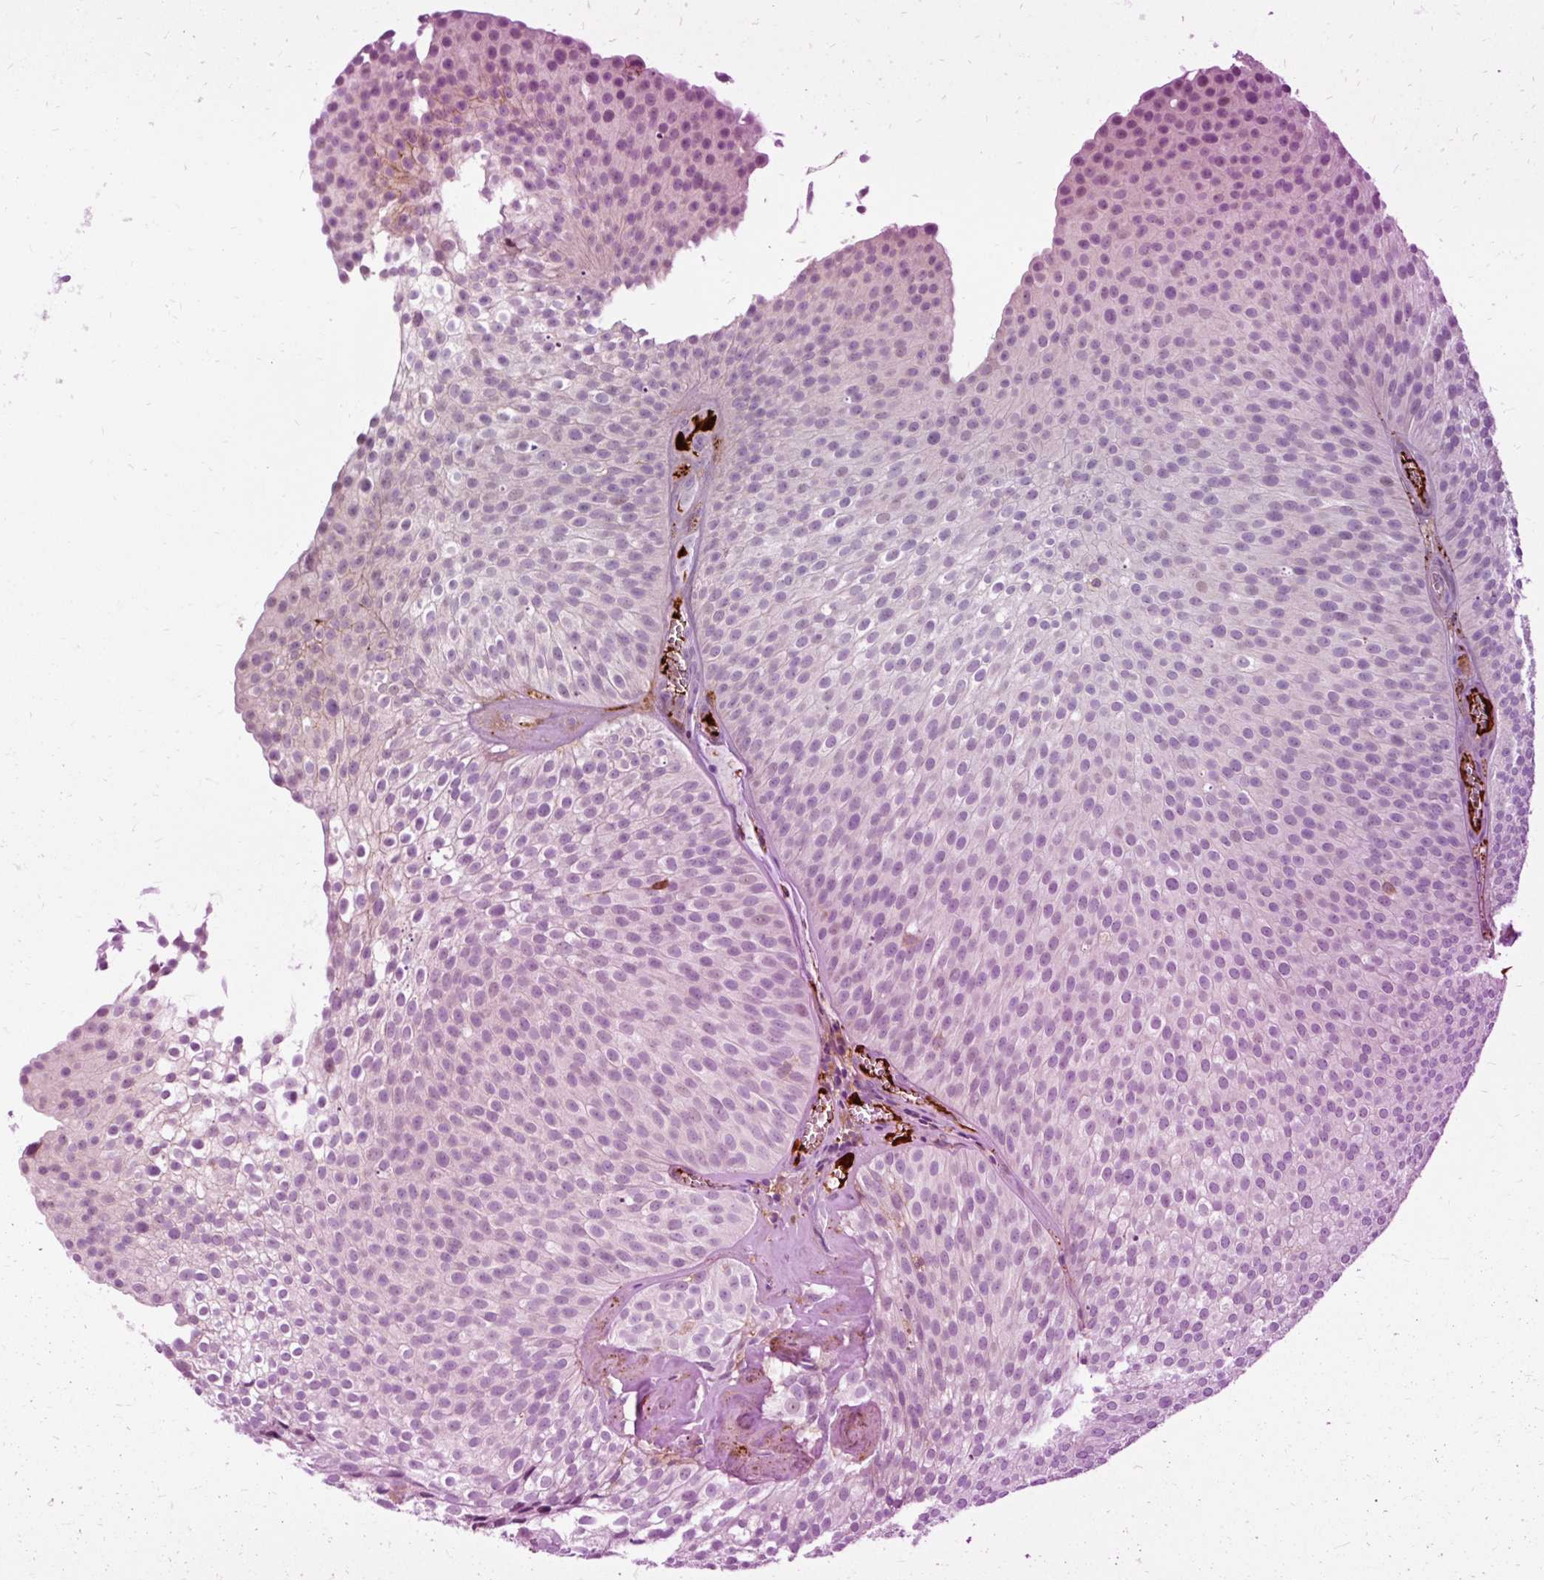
{"staining": {"intensity": "negative", "quantity": "none", "location": "none"}, "tissue": "urothelial cancer", "cell_type": "Tumor cells", "image_type": "cancer", "snomed": [{"axis": "morphology", "description": "Urothelial carcinoma, Low grade"}, {"axis": "topography", "description": "Urinary bladder"}], "caption": "This is an IHC histopathology image of human low-grade urothelial carcinoma. There is no positivity in tumor cells.", "gene": "CEBPZ", "patient": {"sex": "male", "age": 91}}